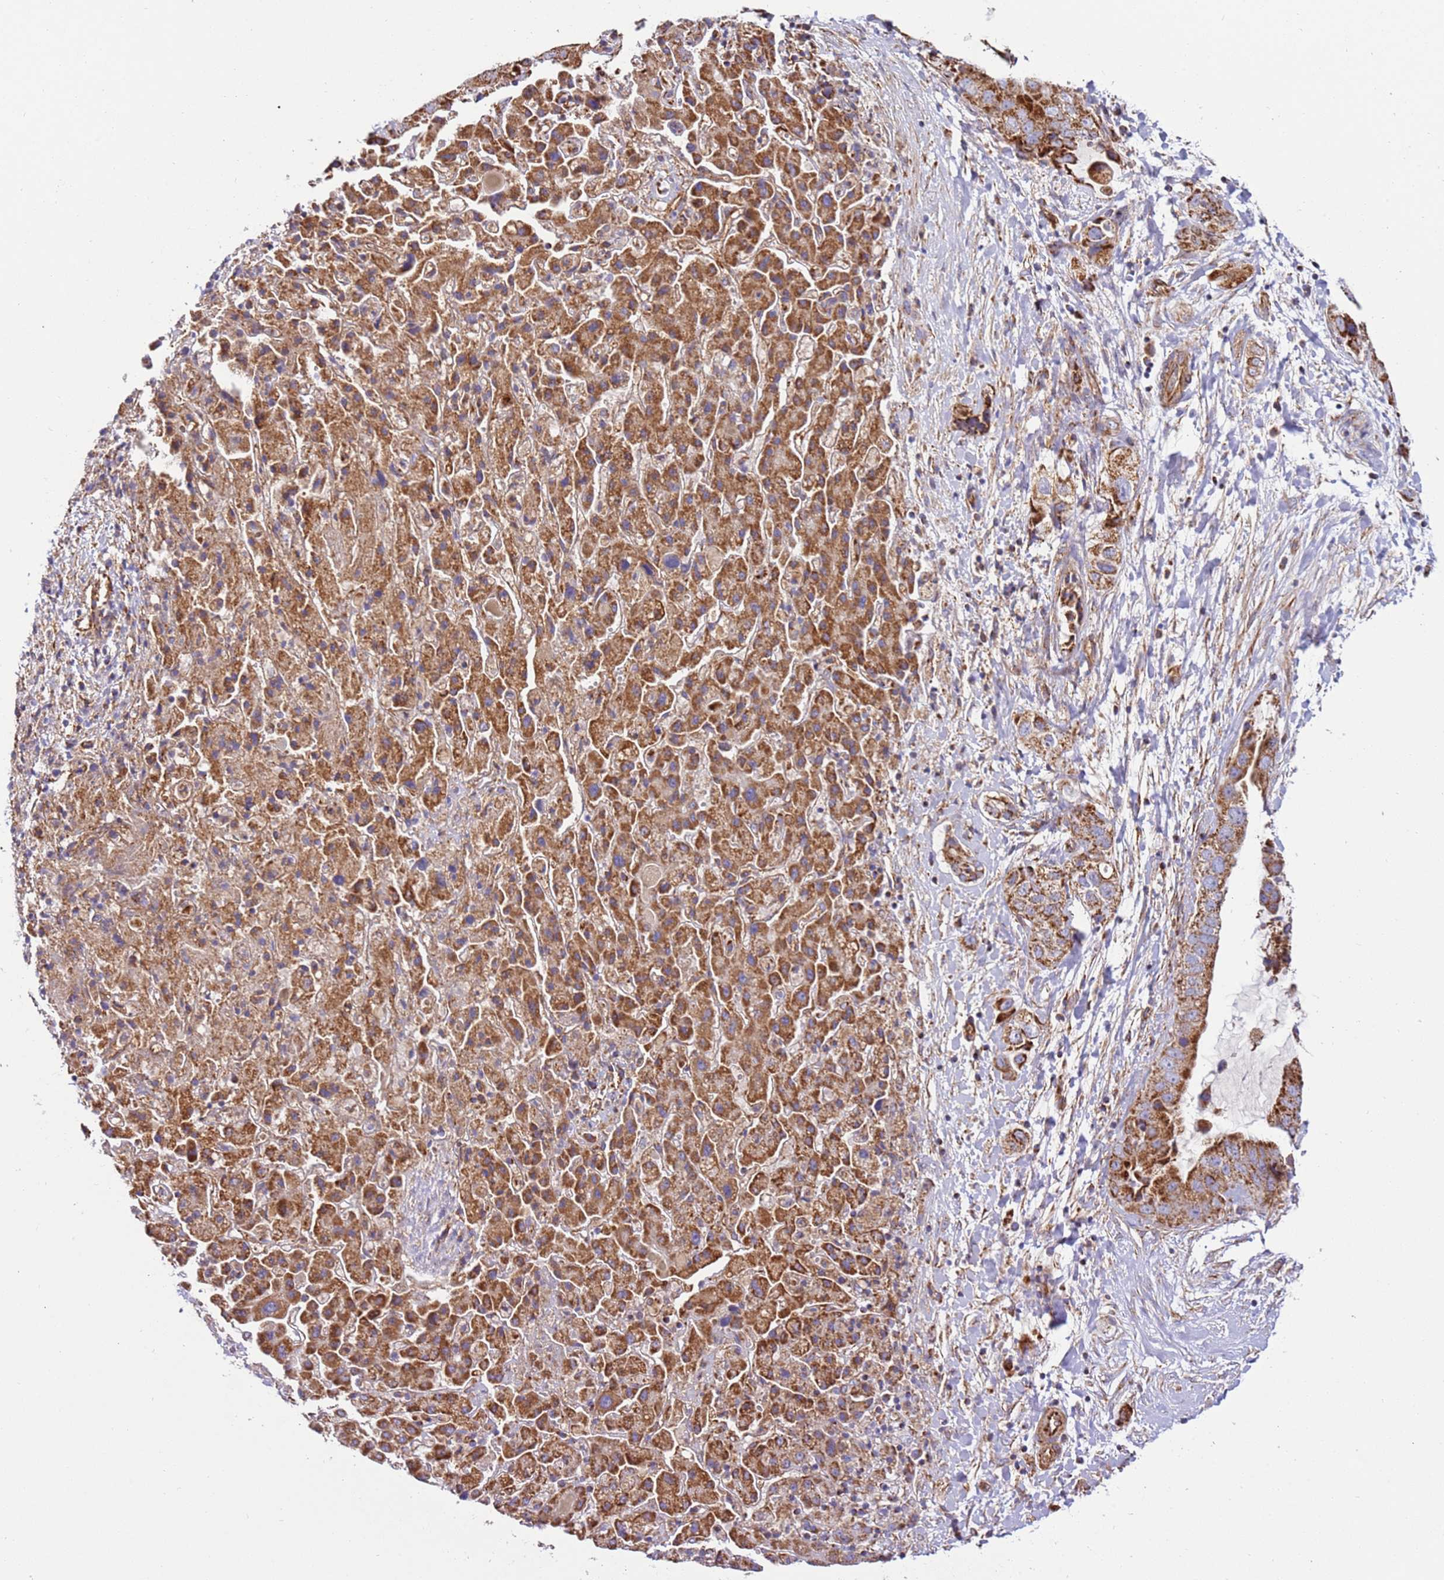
{"staining": {"intensity": "strong", "quantity": ">75%", "location": "cytoplasmic/membranous"}, "tissue": "liver cancer", "cell_type": "Tumor cells", "image_type": "cancer", "snomed": [{"axis": "morphology", "description": "Cholangiocarcinoma"}, {"axis": "topography", "description": "Liver"}], "caption": "Cholangiocarcinoma (liver) tissue reveals strong cytoplasmic/membranous expression in approximately >75% of tumor cells, visualized by immunohistochemistry.", "gene": "MRPL20", "patient": {"sex": "female", "age": 52}}